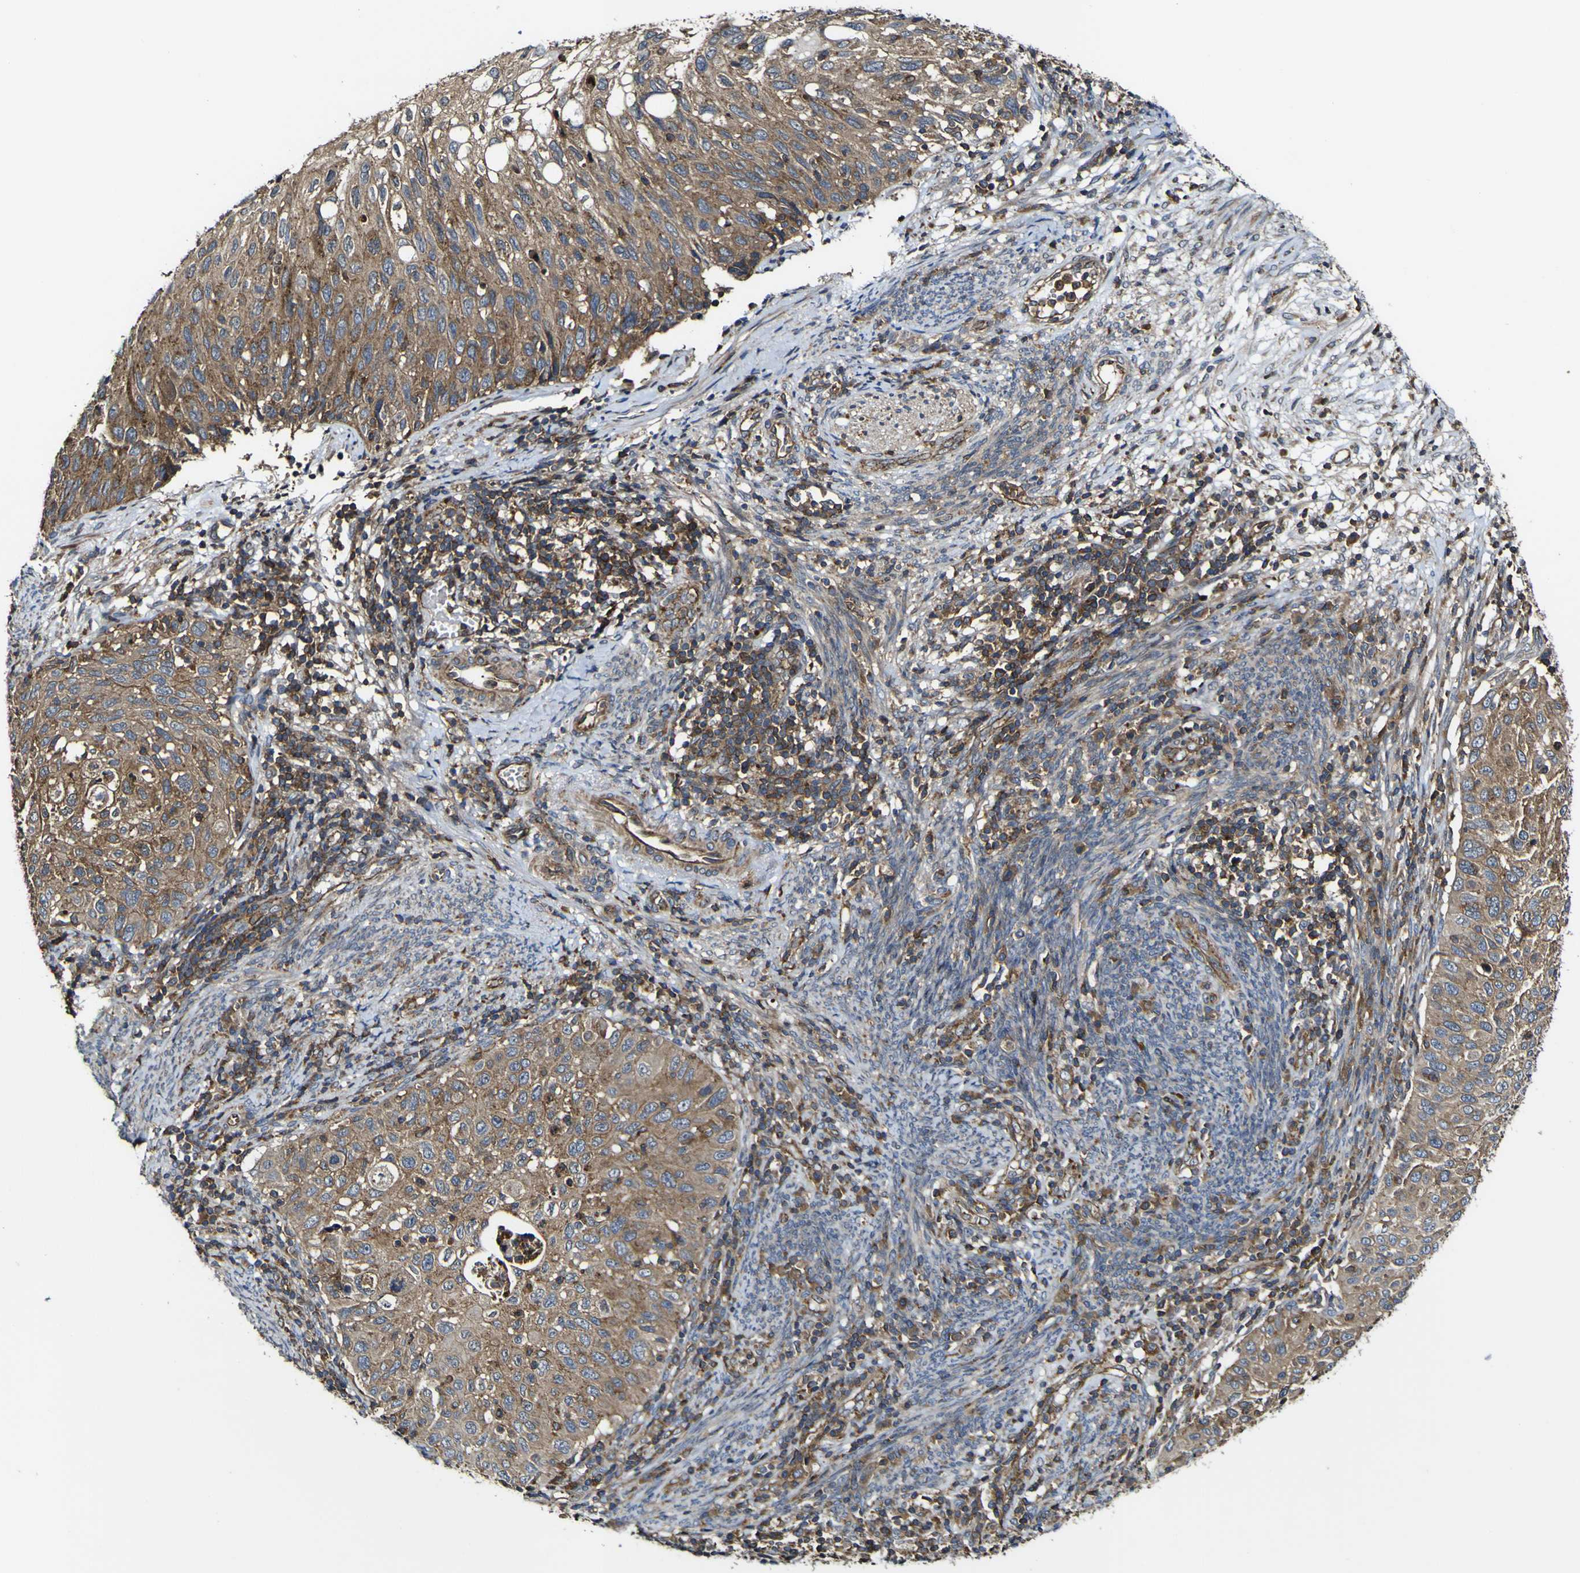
{"staining": {"intensity": "moderate", "quantity": ">75%", "location": "cytoplasmic/membranous"}, "tissue": "cervical cancer", "cell_type": "Tumor cells", "image_type": "cancer", "snomed": [{"axis": "morphology", "description": "Squamous cell carcinoma, NOS"}, {"axis": "topography", "description": "Cervix"}], "caption": "IHC of human squamous cell carcinoma (cervical) shows medium levels of moderate cytoplasmic/membranous expression in about >75% of tumor cells.", "gene": "TNIK", "patient": {"sex": "female", "age": 70}}